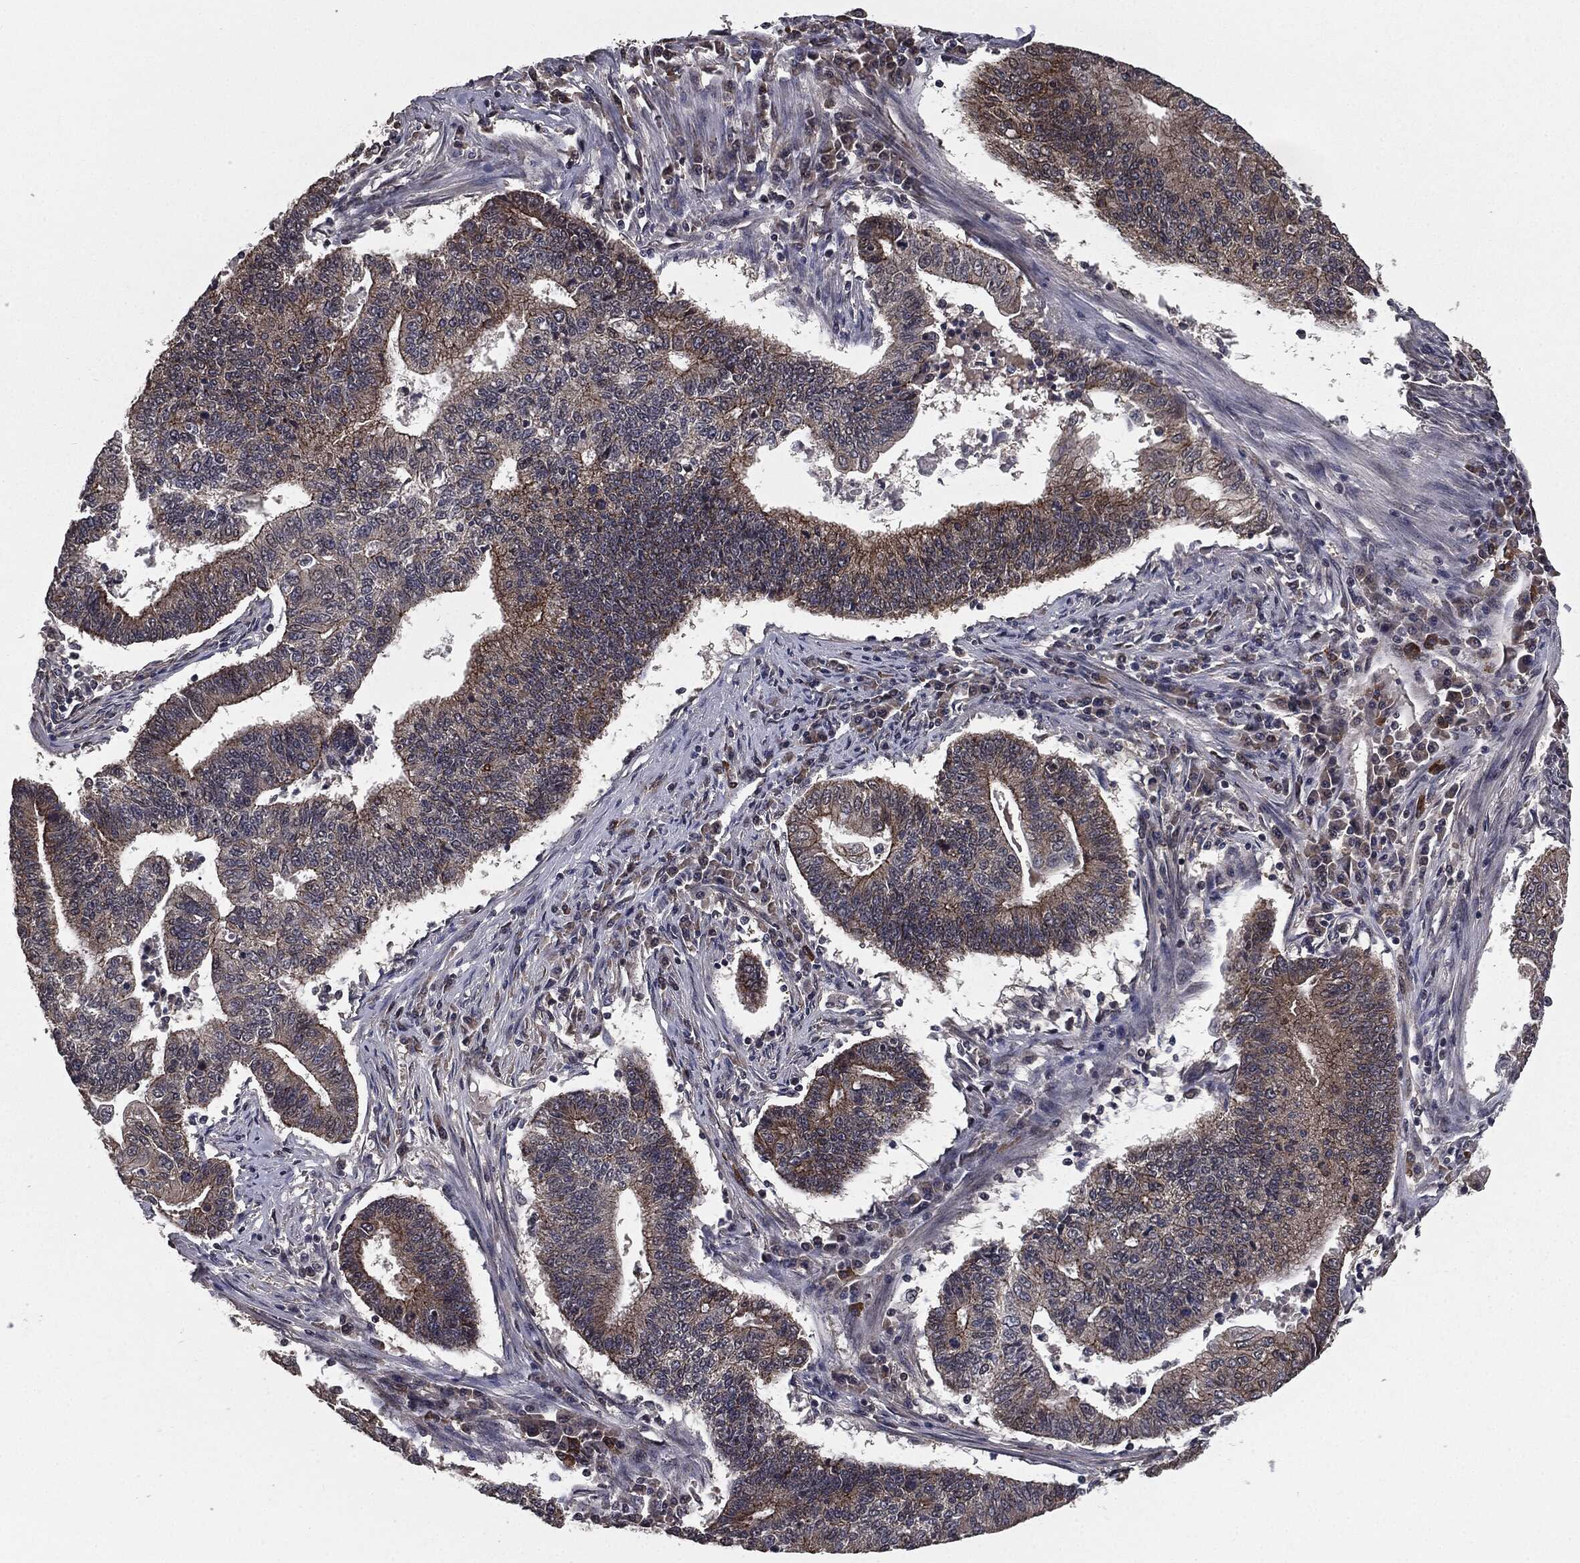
{"staining": {"intensity": "moderate", "quantity": "<25%", "location": "cytoplasmic/membranous"}, "tissue": "endometrial cancer", "cell_type": "Tumor cells", "image_type": "cancer", "snomed": [{"axis": "morphology", "description": "Adenocarcinoma, NOS"}, {"axis": "topography", "description": "Uterus"}, {"axis": "topography", "description": "Endometrium"}], "caption": "This image displays immunohistochemistry staining of human adenocarcinoma (endometrial), with low moderate cytoplasmic/membranous positivity in approximately <25% of tumor cells.", "gene": "PTPA", "patient": {"sex": "female", "age": 54}}